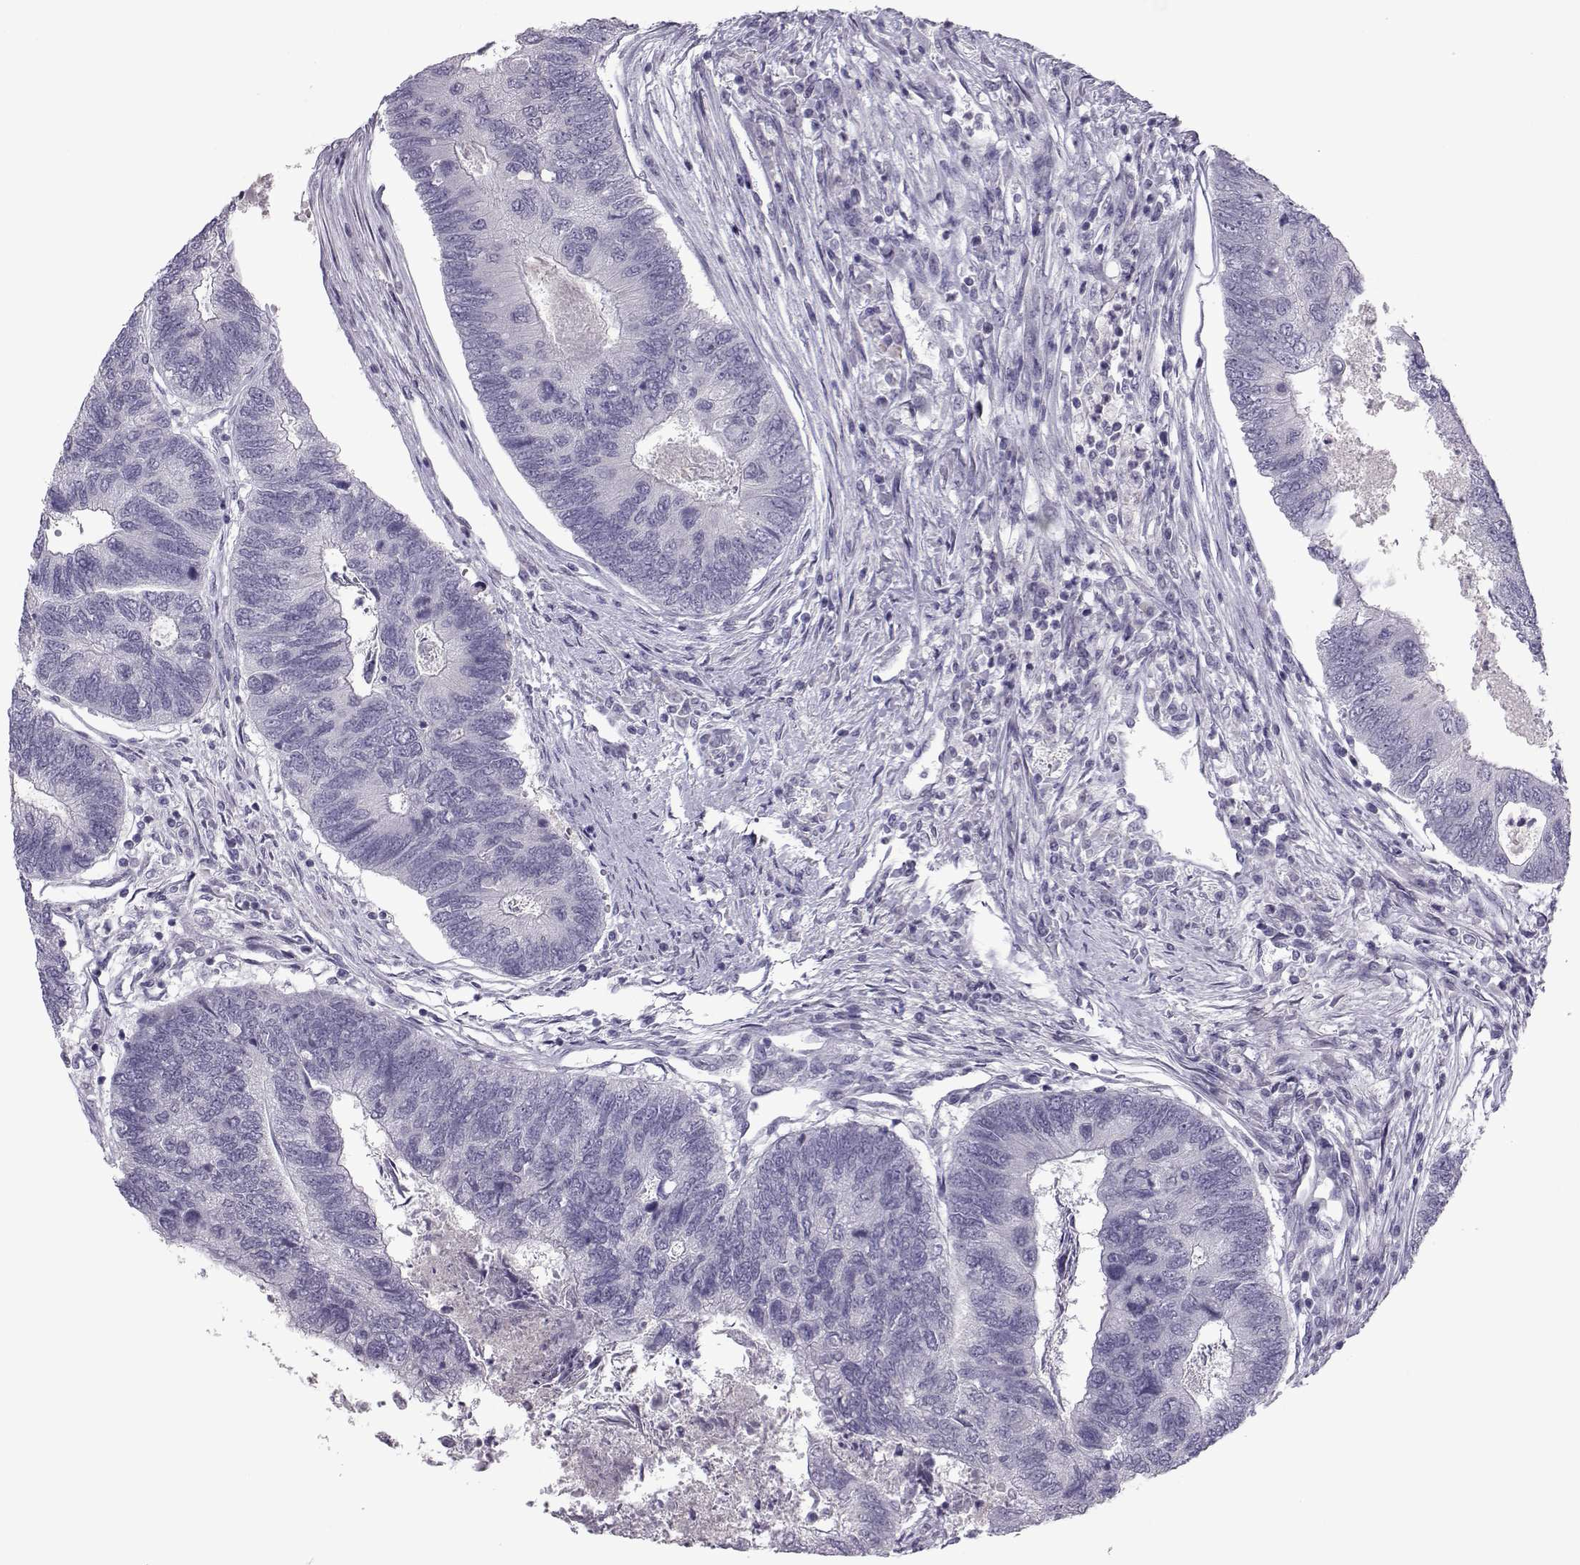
{"staining": {"intensity": "negative", "quantity": "none", "location": "none"}, "tissue": "colorectal cancer", "cell_type": "Tumor cells", "image_type": "cancer", "snomed": [{"axis": "morphology", "description": "Adenocarcinoma, NOS"}, {"axis": "topography", "description": "Colon"}], "caption": "IHC histopathology image of neoplastic tissue: human colorectal adenocarcinoma stained with DAB reveals no significant protein staining in tumor cells. Brightfield microscopy of IHC stained with DAB (brown) and hematoxylin (blue), captured at high magnification.", "gene": "ASRGL1", "patient": {"sex": "female", "age": 67}}